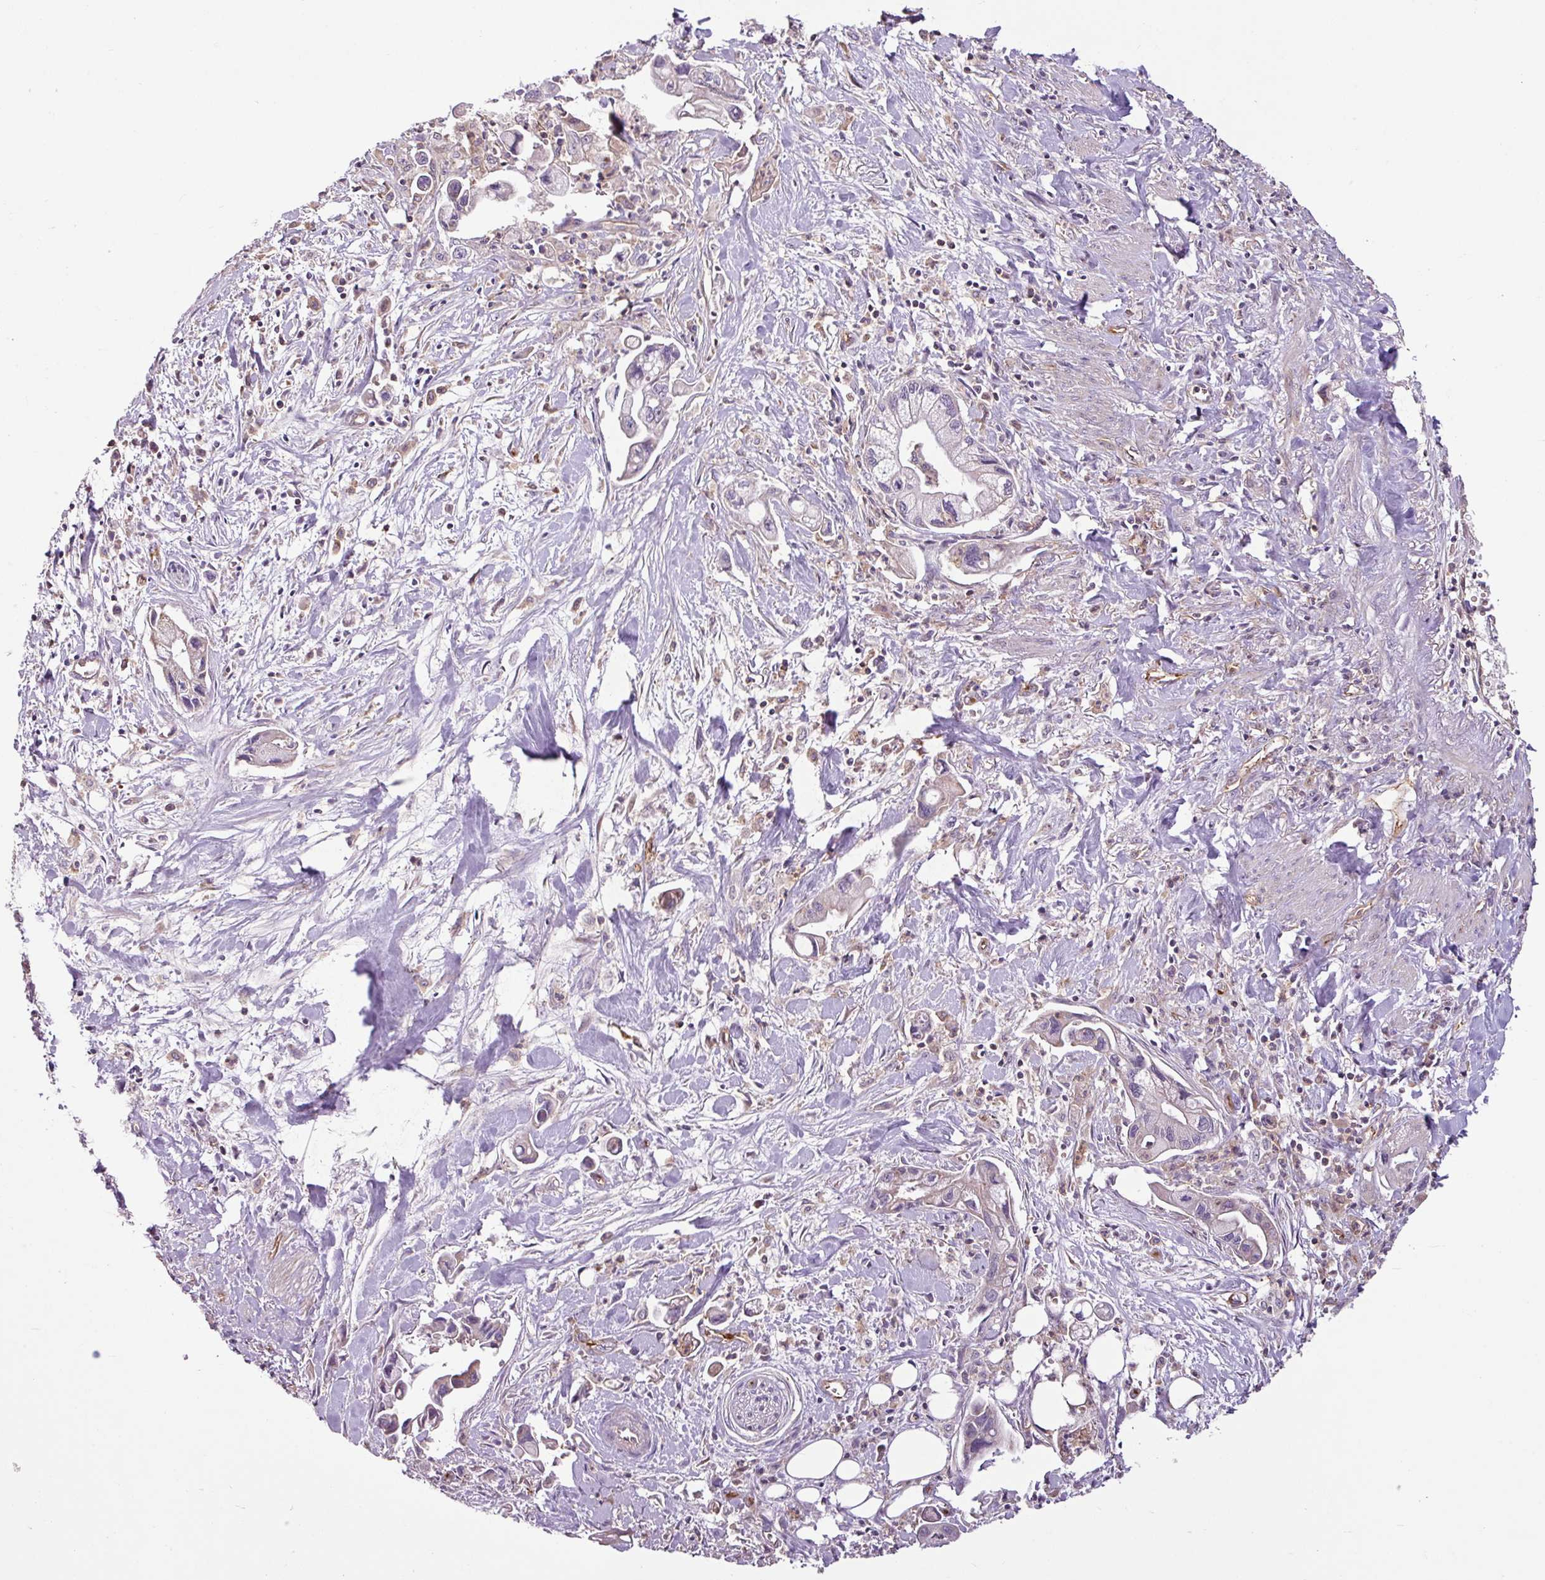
{"staining": {"intensity": "negative", "quantity": "none", "location": "none"}, "tissue": "pancreatic cancer", "cell_type": "Tumor cells", "image_type": "cancer", "snomed": [{"axis": "morphology", "description": "Adenocarcinoma, NOS"}, {"axis": "topography", "description": "Pancreas"}], "caption": "Immunohistochemistry (IHC) of human pancreatic cancer (adenocarcinoma) displays no positivity in tumor cells.", "gene": "ZNF106", "patient": {"sex": "male", "age": 61}}